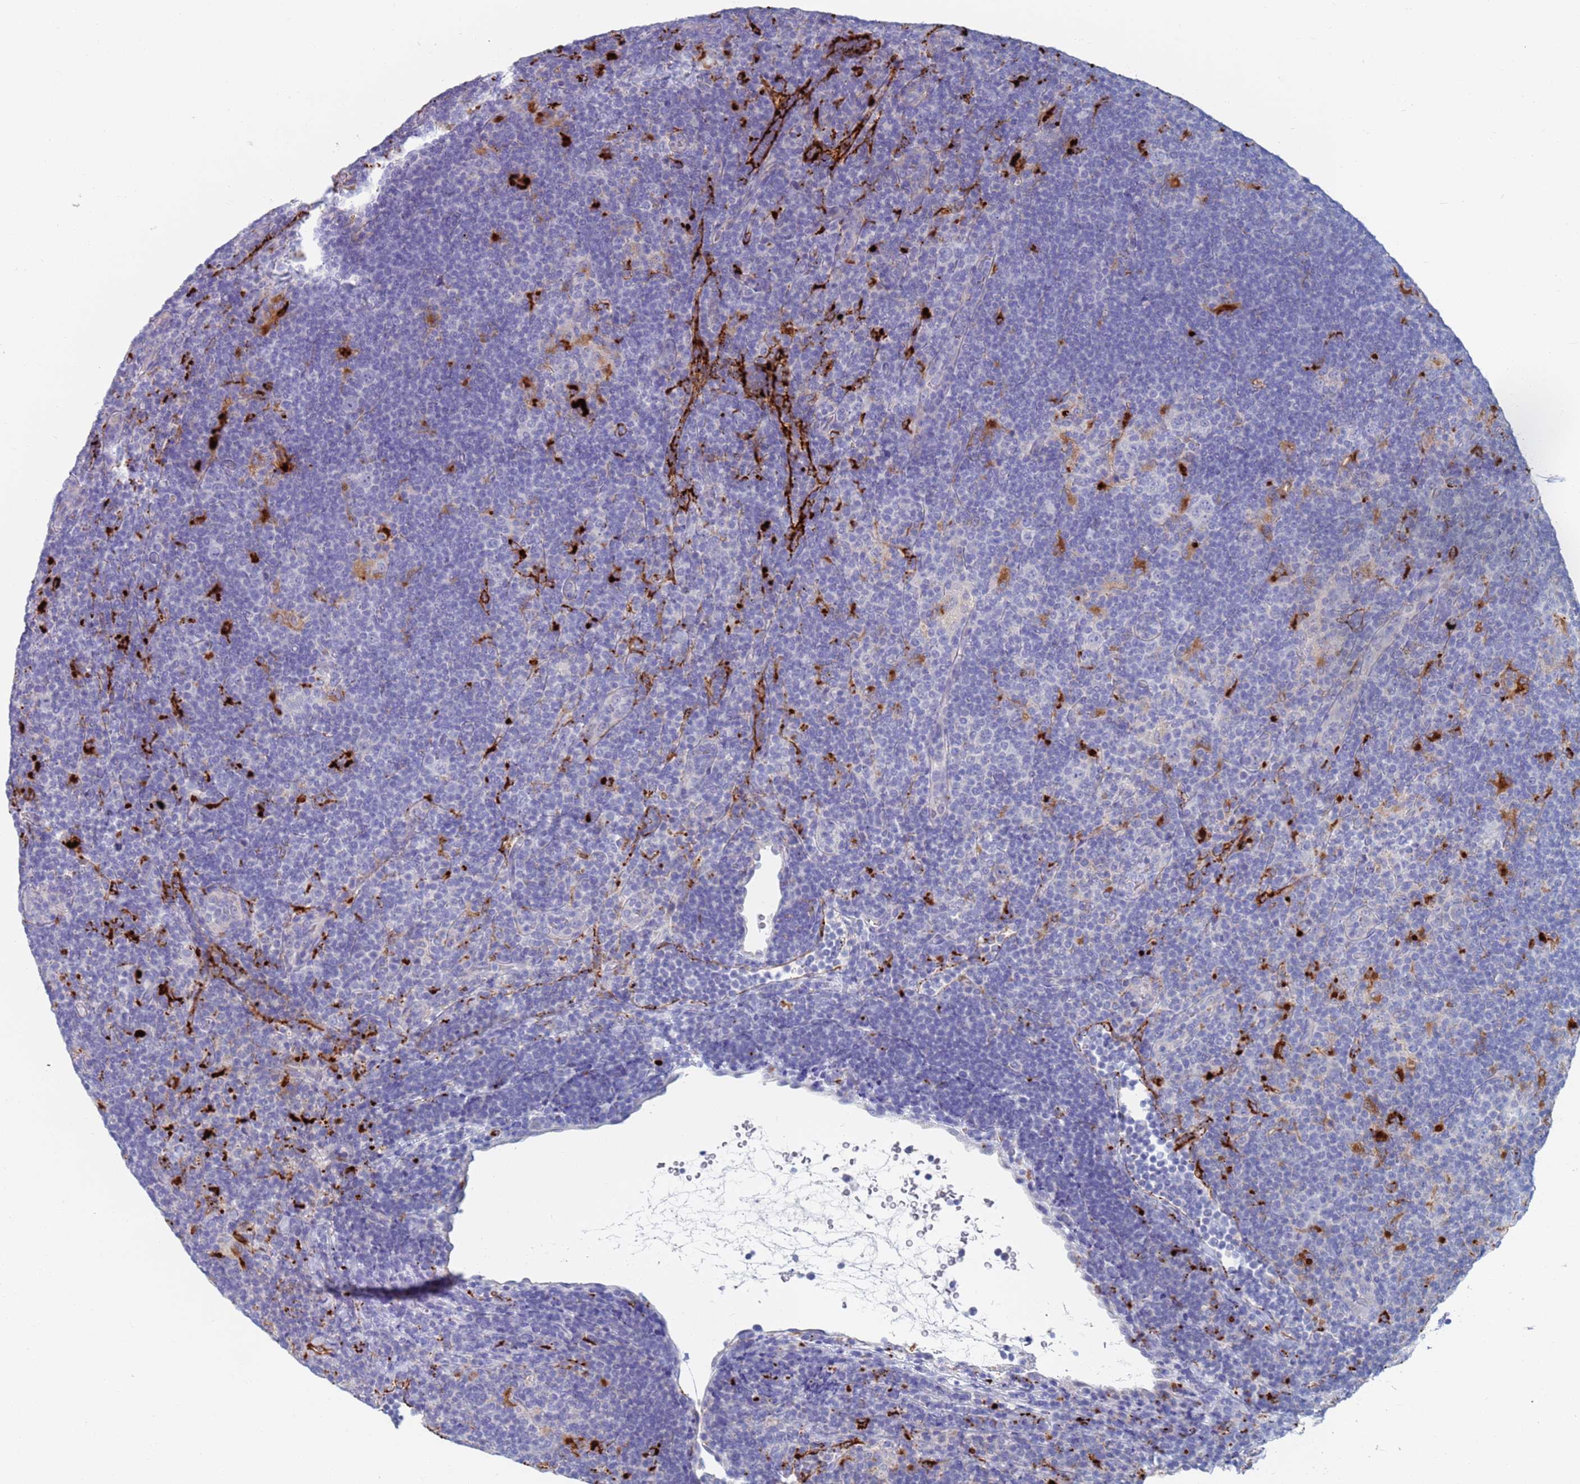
{"staining": {"intensity": "negative", "quantity": "none", "location": "none"}, "tissue": "lymphoma", "cell_type": "Tumor cells", "image_type": "cancer", "snomed": [{"axis": "morphology", "description": "Hodgkin's disease, NOS"}, {"axis": "topography", "description": "Lymph node"}], "caption": "High magnification brightfield microscopy of lymphoma stained with DAB (brown) and counterstained with hematoxylin (blue): tumor cells show no significant staining.", "gene": "FUCA1", "patient": {"sex": "female", "age": 57}}